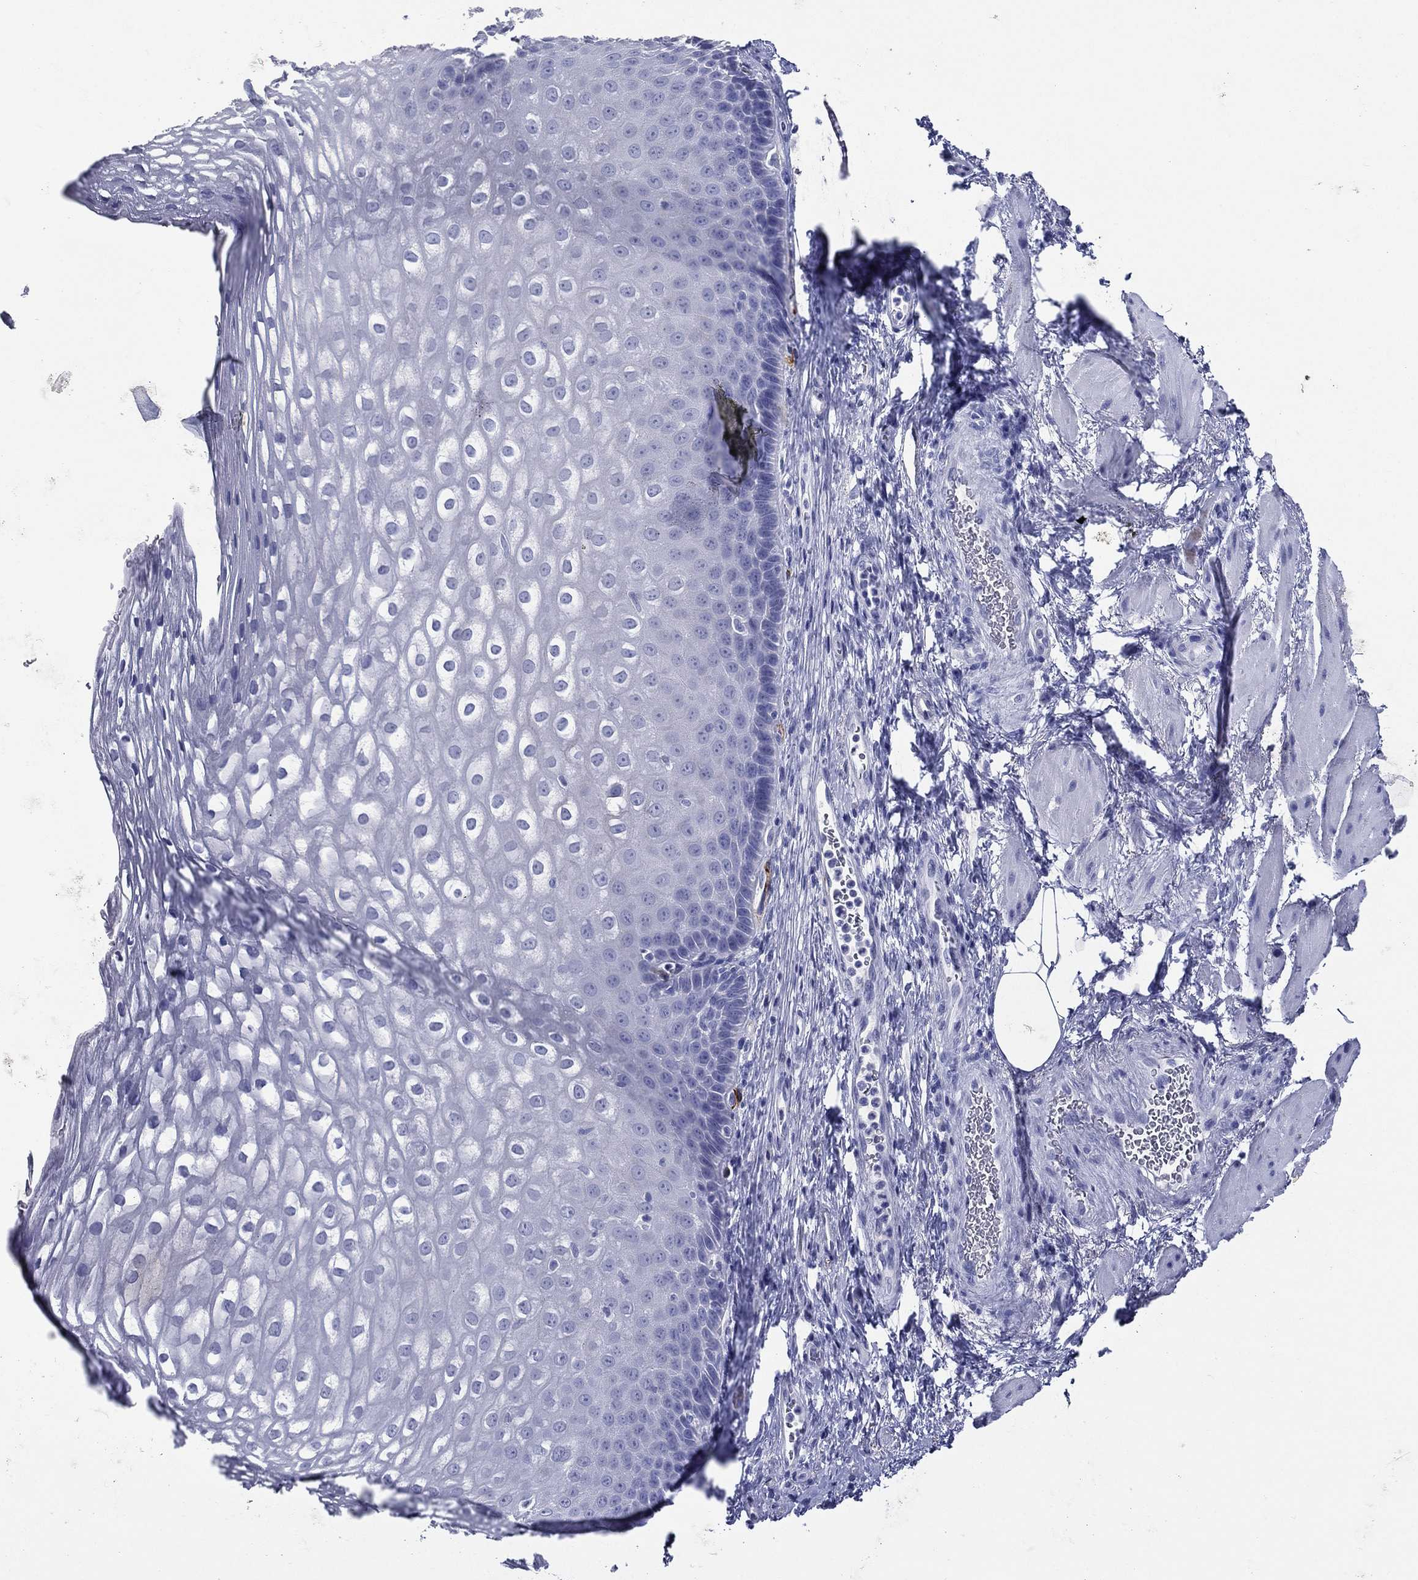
{"staining": {"intensity": "negative", "quantity": "none", "location": "none"}, "tissue": "esophagus", "cell_type": "Squamous epithelial cells", "image_type": "normal", "snomed": [{"axis": "morphology", "description": "Normal tissue, NOS"}, {"axis": "topography", "description": "Esophagus"}], "caption": "Immunohistochemistry micrograph of benign esophagus stained for a protein (brown), which displays no positivity in squamous epithelial cells.", "gene": "ACE2", "patient": {"sex": "male", "age": 63}}